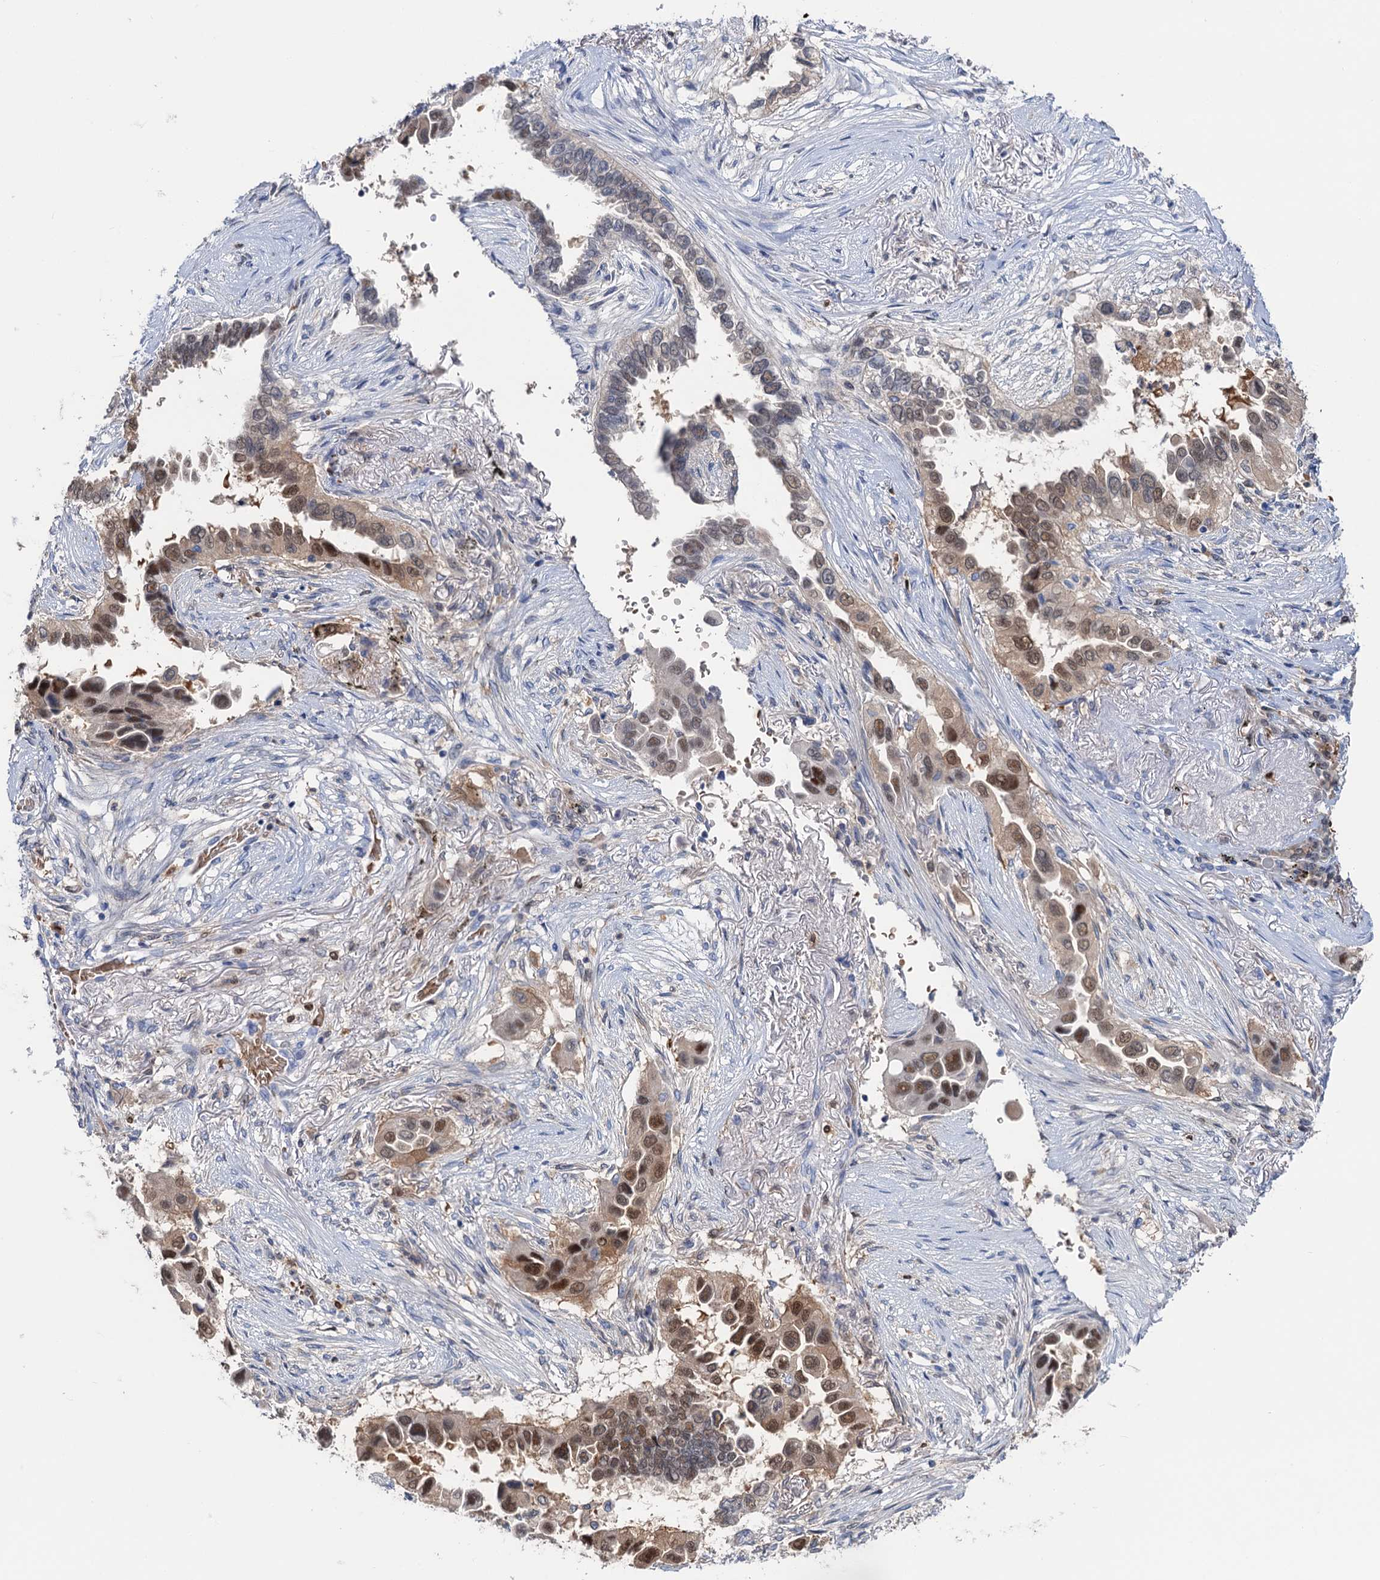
{"staining": {"intensity": "moderate", "quantity": ">75%", "location": "nuclear"}, "tissue": "lung cancer", "cell_type": "Tumor cells", "image_type": "cancer", "snomed": [{"axis": "morphology", "description": "Adenocarcinoma, NOS"}, {"axis": "topography", "description": "Lung"}], "caption": "The image reveals immunohistochemical staining of lung adenocarcinoma. There is moderate nuclear expression is appreciated in about >75% of tumor cells.", "gene": "FAH", "patient": {"sex": "female", "age": 76}}